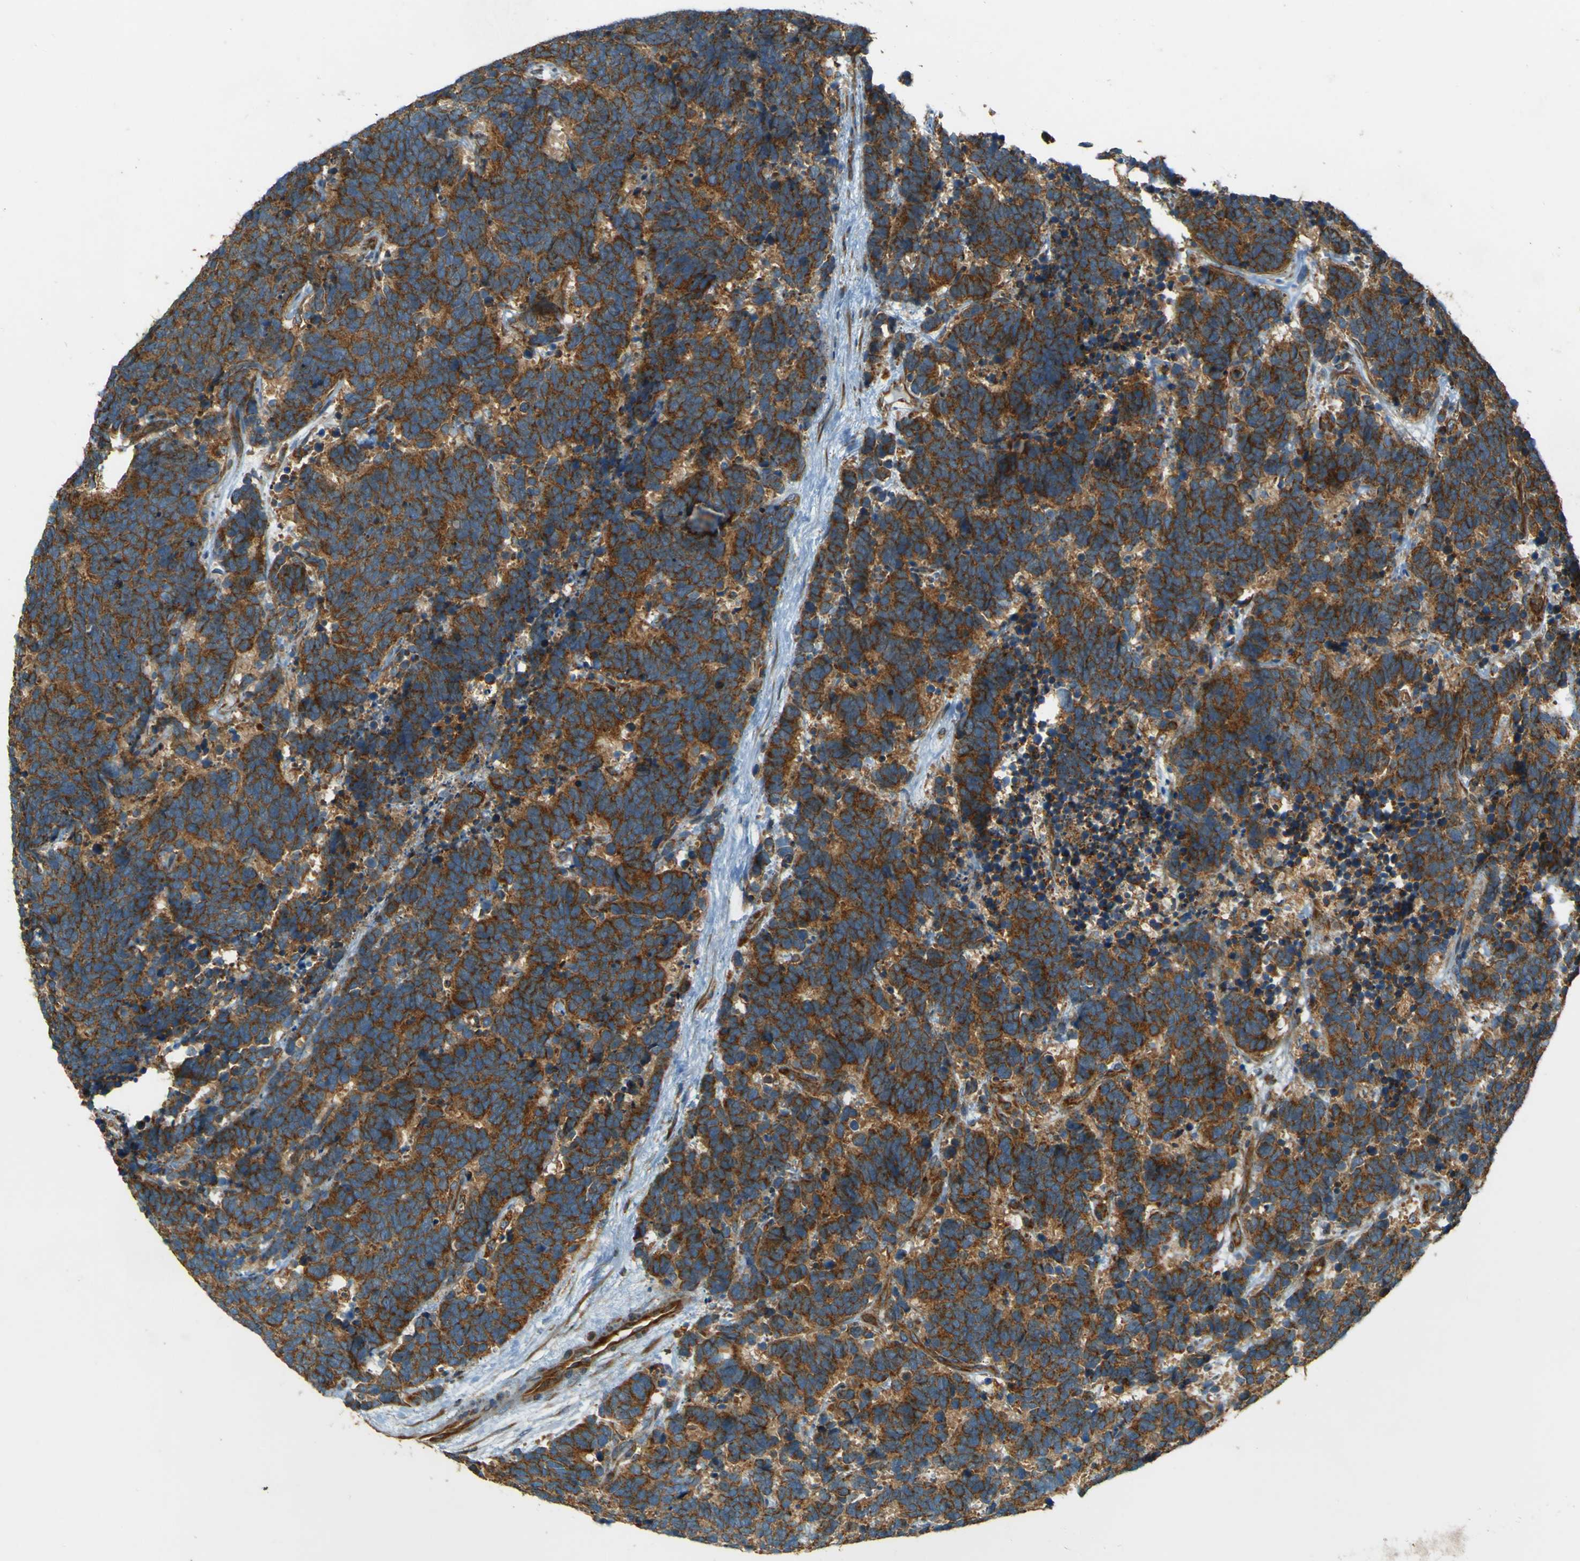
{"staining": {"intensity": "strong", "quantity": ">75%", "location": "cytoplasmic/membranous"}, "tissue": "carcinoid", "cell_type": "Tumor cells", "image_type": "cancer", "snomed": [{"axis": "morphology", "description": "Carcinoma, NOS"}, {"axis": "morphology", "description": "Carcinoid, malignant, NOS"}, {"axis": "topography", "description": "Urinary bladder"}], "caption": "Carcinoid was stained to show a protein in brown. There is high levels of strong cytoplasmic/membranous staining in approximately >75% of tumor cells. Nuclei are stained in blue.", "gene": "DNAJC5", "patient": {"sex": "male", "age": 57}}